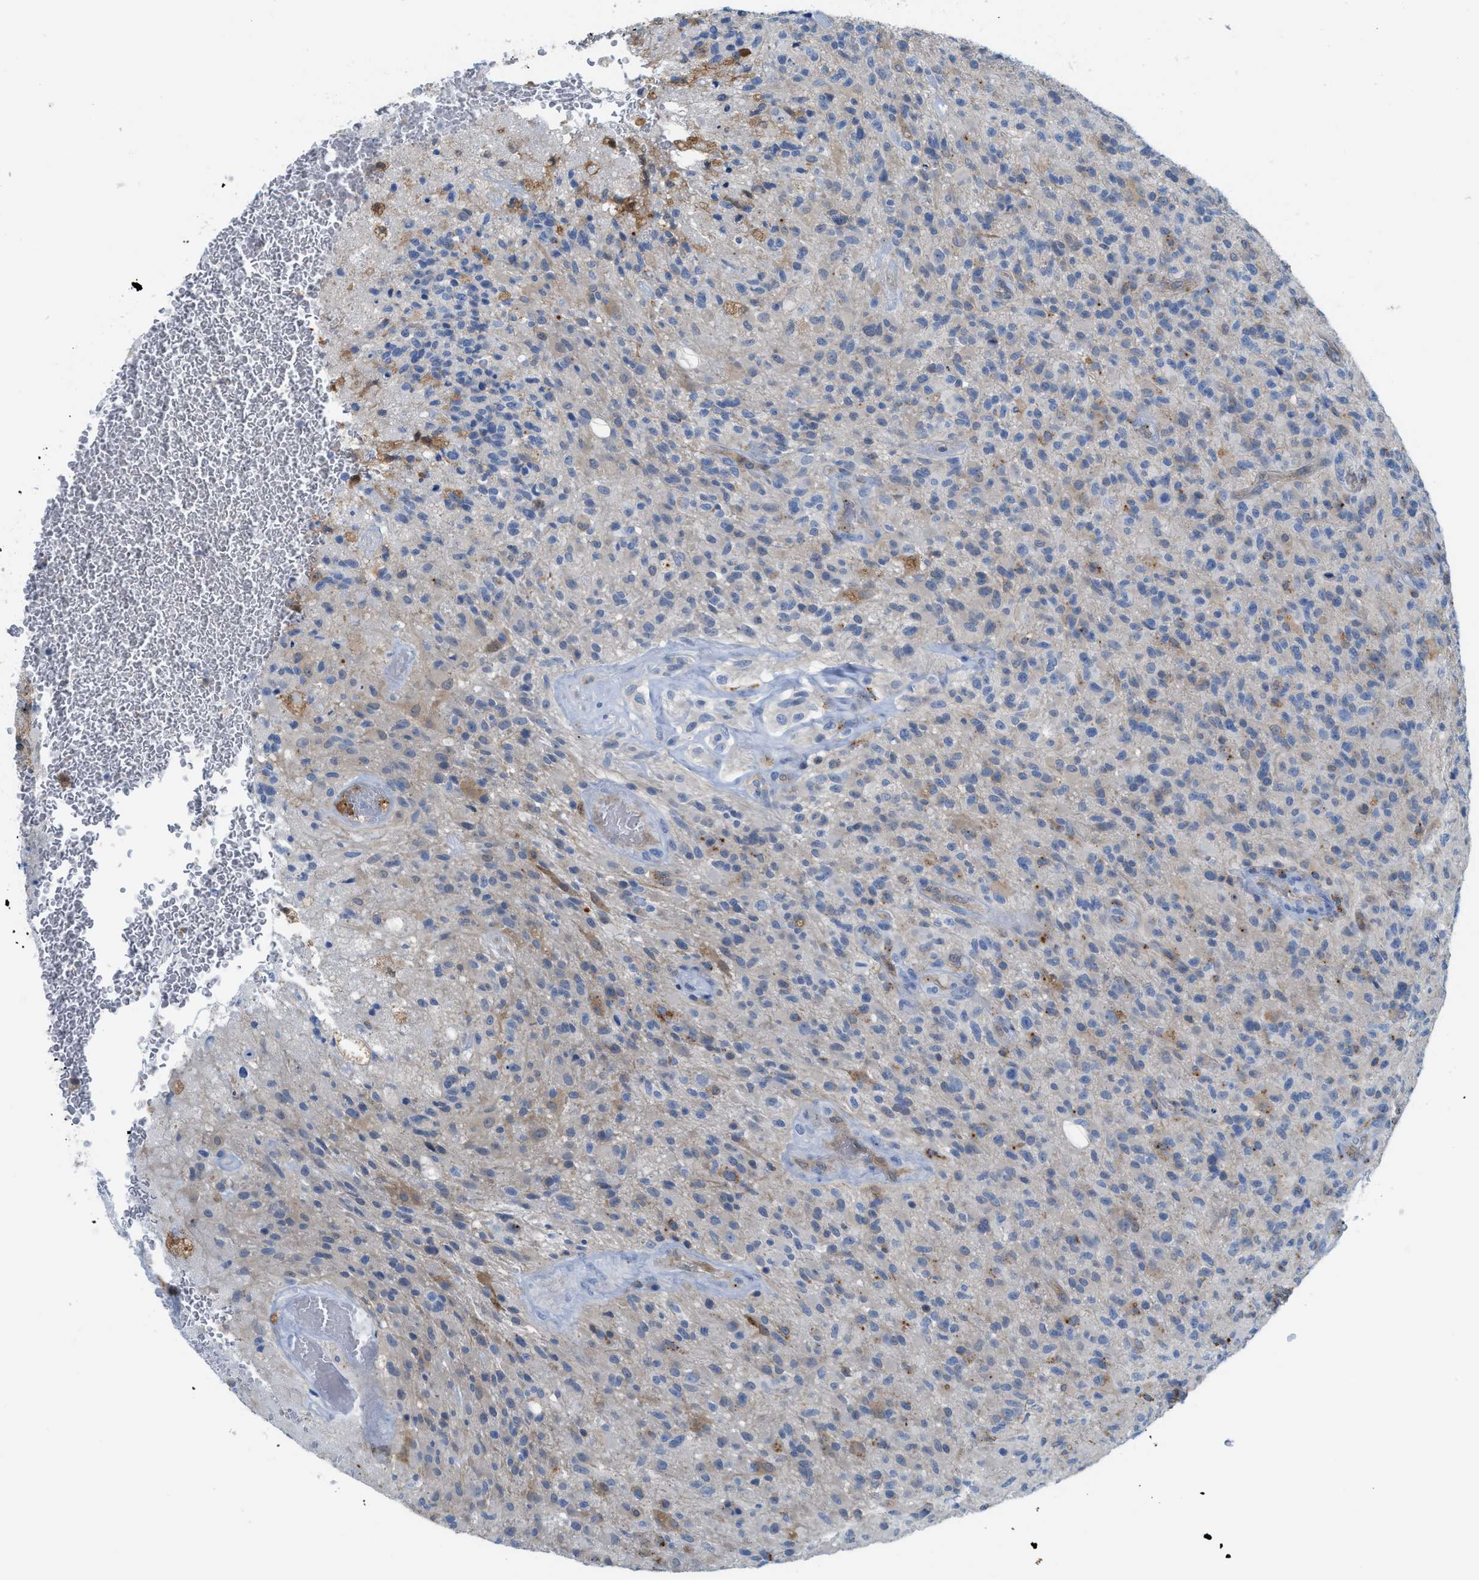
{"staining": {"intensity": "weak", "quantity": "<25%", "location": "cytoplasmic/membranous"}, "tissue": "glioma", "cell_type": "Tumor cells", "image_type": "cancer", "snomed": [{"axis": "morphology", "description": "Glioma, malignant, High grade"}, {"axis": "topography", "description": "Brain"}], "caption": "Immunohistochemical staining of glioma reveals no significant expression in tumor cells.", "gene": "CSTB", "patient": {"sex": "male", "age": 71}}